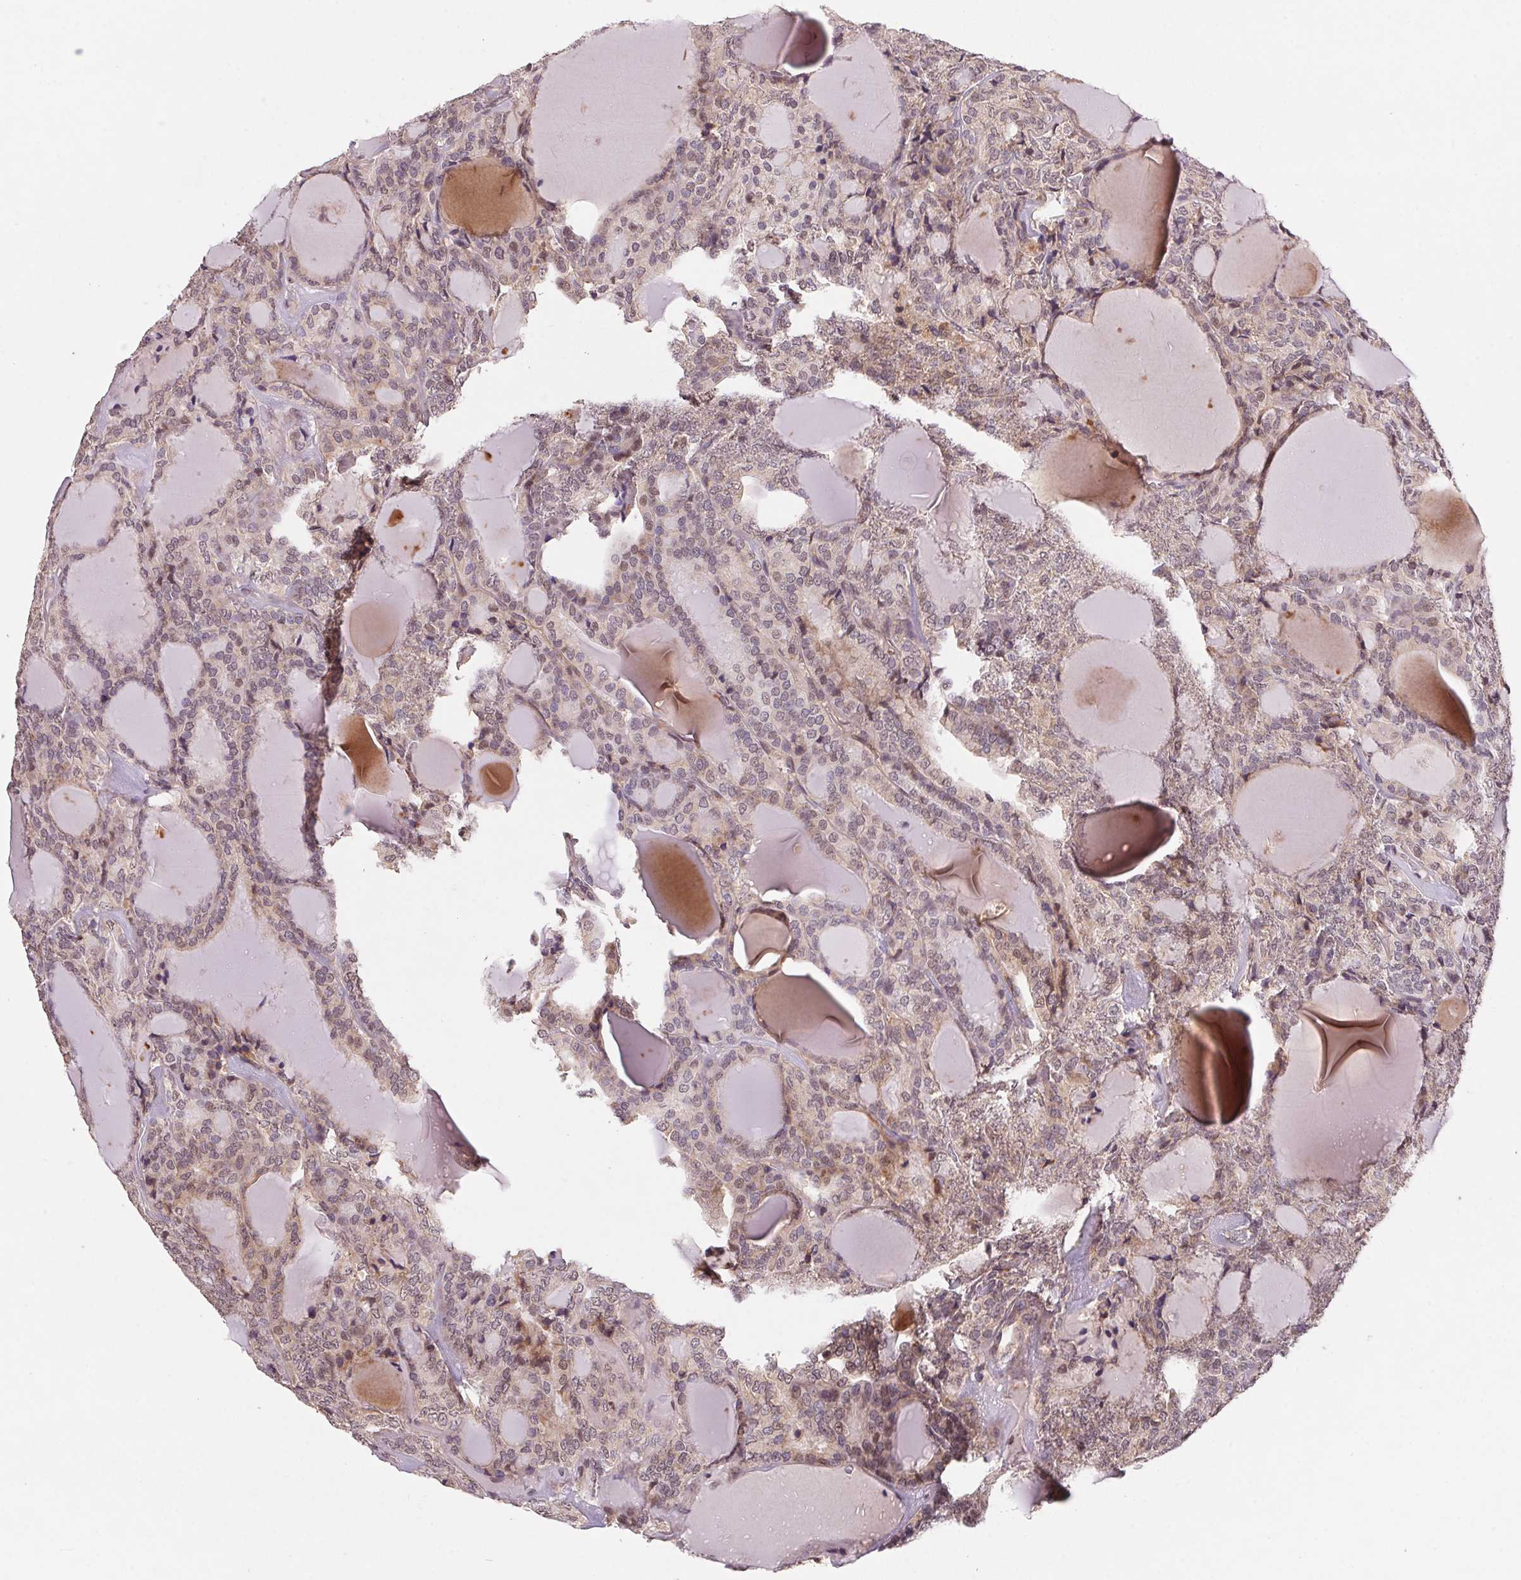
{"staining": {"intensity": "weak", "quantity": "<25%", "location": "nuclear"}, "tissue": "thyroid cancer", "cell_type": "Tumor cells", "image_type": "cancer", "snomed": [{"axis": "morphology", "description": "Follicular adenoma carcinoma, NOS"}, {"axis": "topography", "description": "Thyroid gland"}], "caption": "This is an immunohistochemistry histopathology image of human thyroid cancer (follicular adenoma carcinoma). There is no positivity in tumor cells.", "gene": "SLC52A2", "patient": {"sex": "male", "age": 74}}